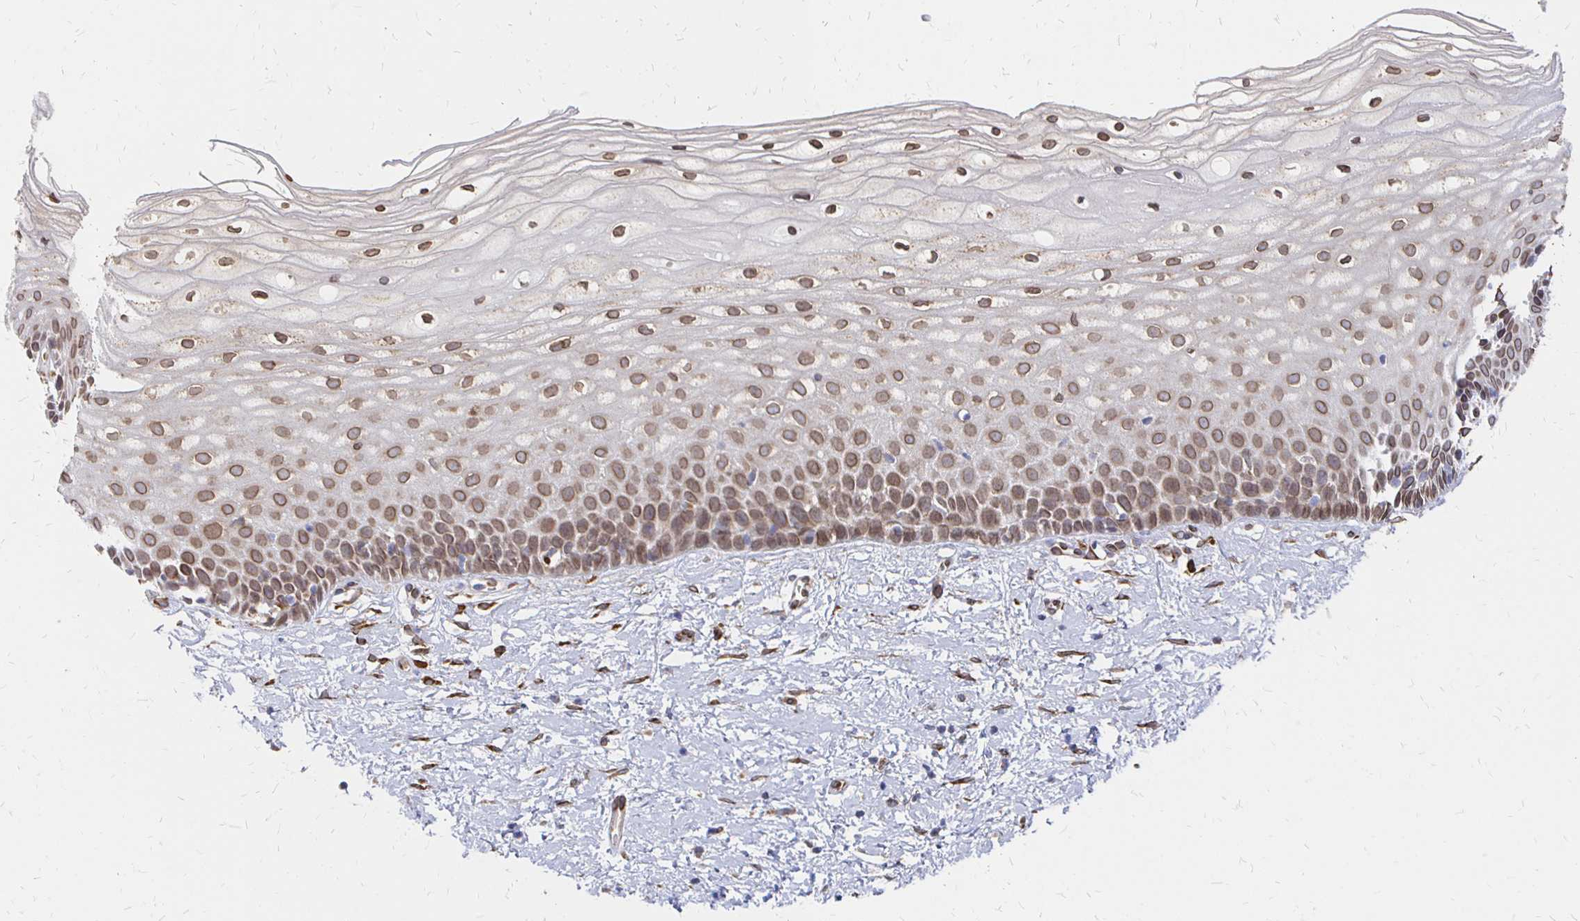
{"staining": {"intensity": "moderate", "quantity": ">75%", "location": "cytoplasmic/membranous"}, "tissue": "cervix", "cell_type": "Glandular cells", "image_type": "normal", "snomed": [{"axis": "morphology", "description": "Normal tissue, NOS"}, {"axis": "topography", "description": "Cervix"}], "caption": "Glandular cells show medium levels of moderate cytoplasmic/membranous positivity in about >75% of cells in benign cervix.", "gene": "PELI3", "patient": {"sex": "female", "age": 36}}